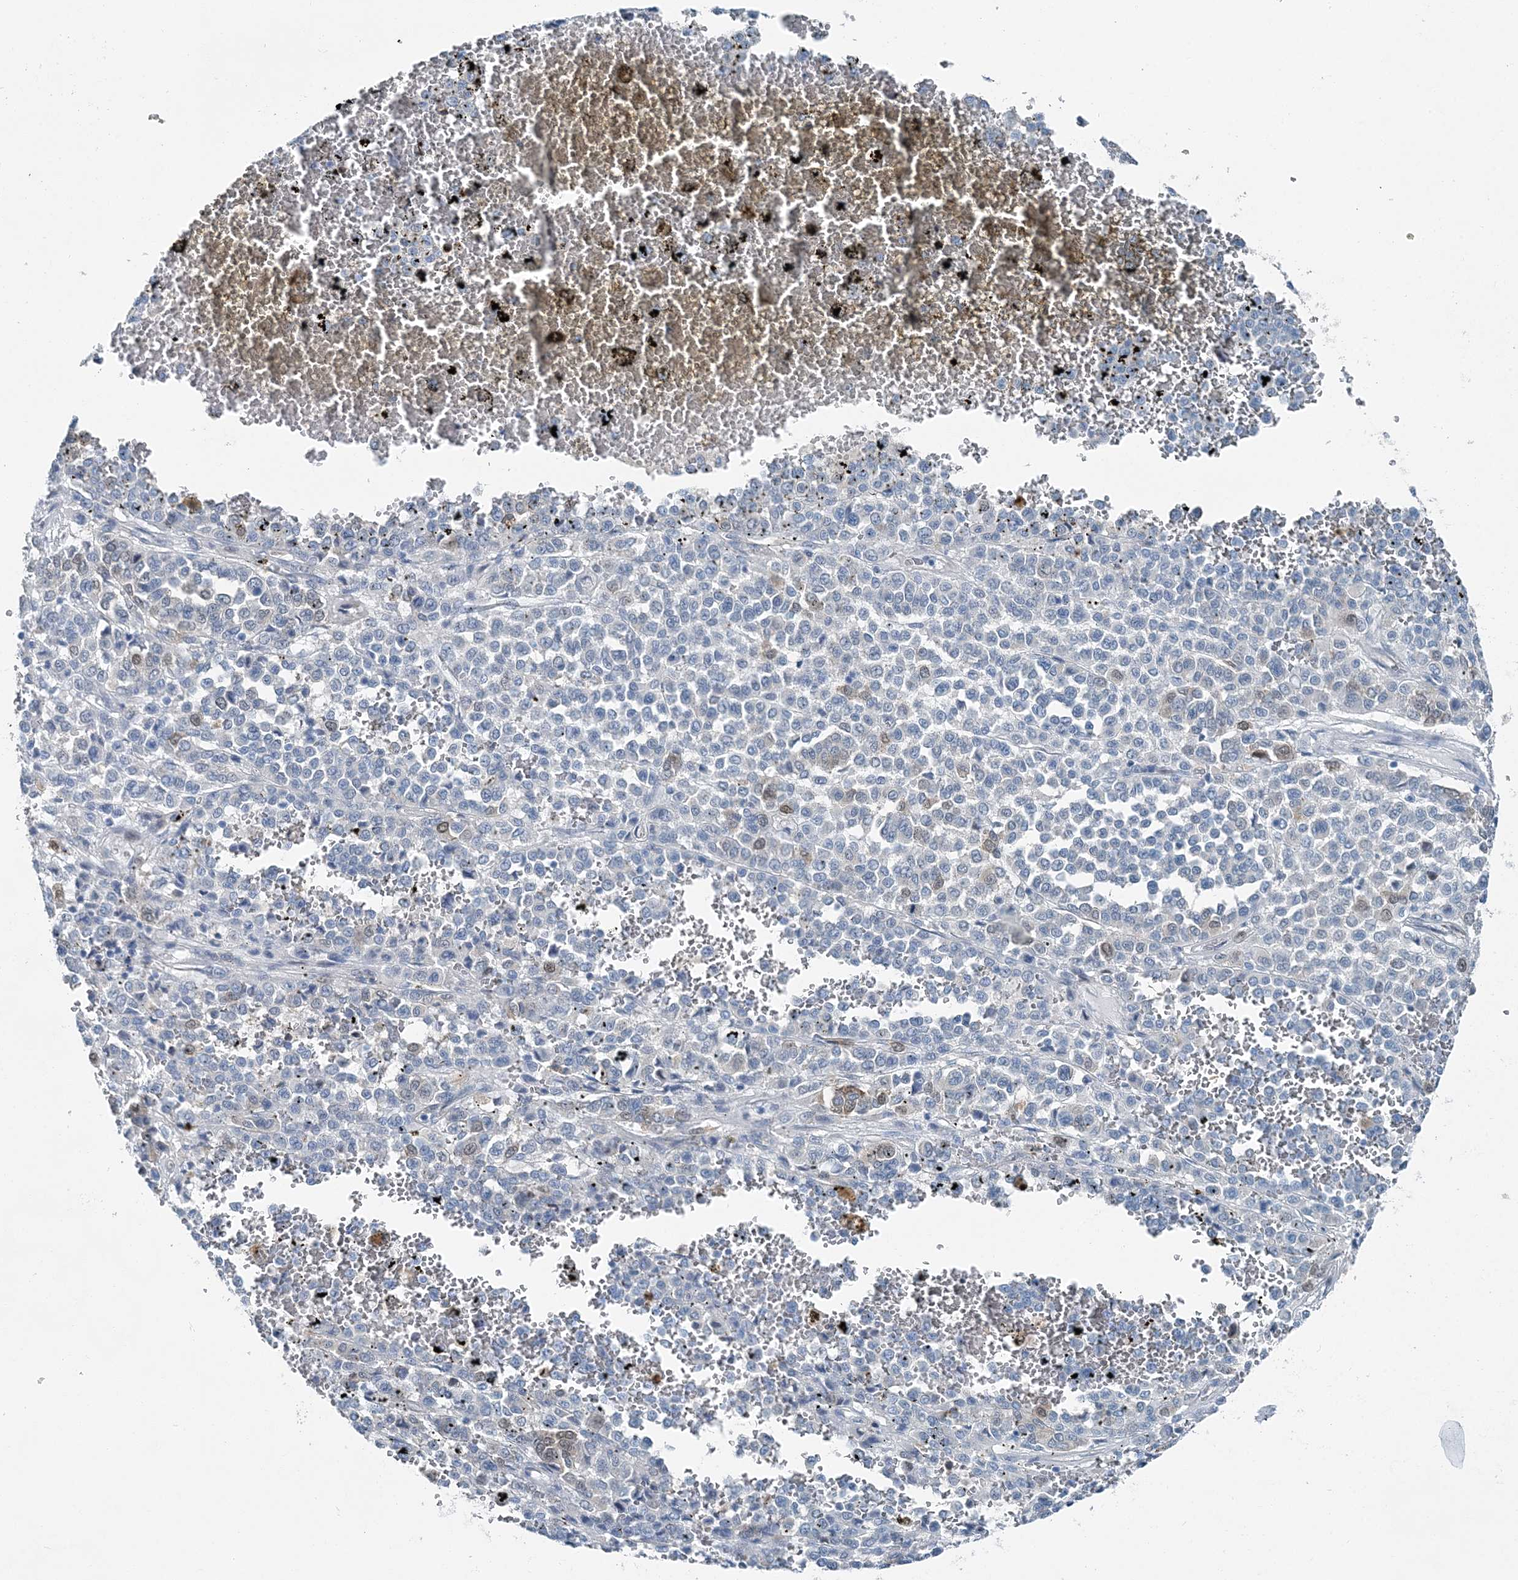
{"staining": {"intensity": "weak", "quantity": "<25%", "location": "nuclear"}, "tissue": "melanoma", "cell_type": "Tumor cells", "image_type": "cancer", "snomed": [{"axis": "morphology", "description": "Malignant melanoma, Metastatic site"}, {"axis": "topography", "description": "Pancreas"}], "caption": "The micrograph displays no staining of tumor cells in malignant melanoma (metastatic site). (Immunohistochemistry, brightfield microscopy, high magnification).", "gene": "HAT1", "patient": {"sex": "female", "age": 30}}